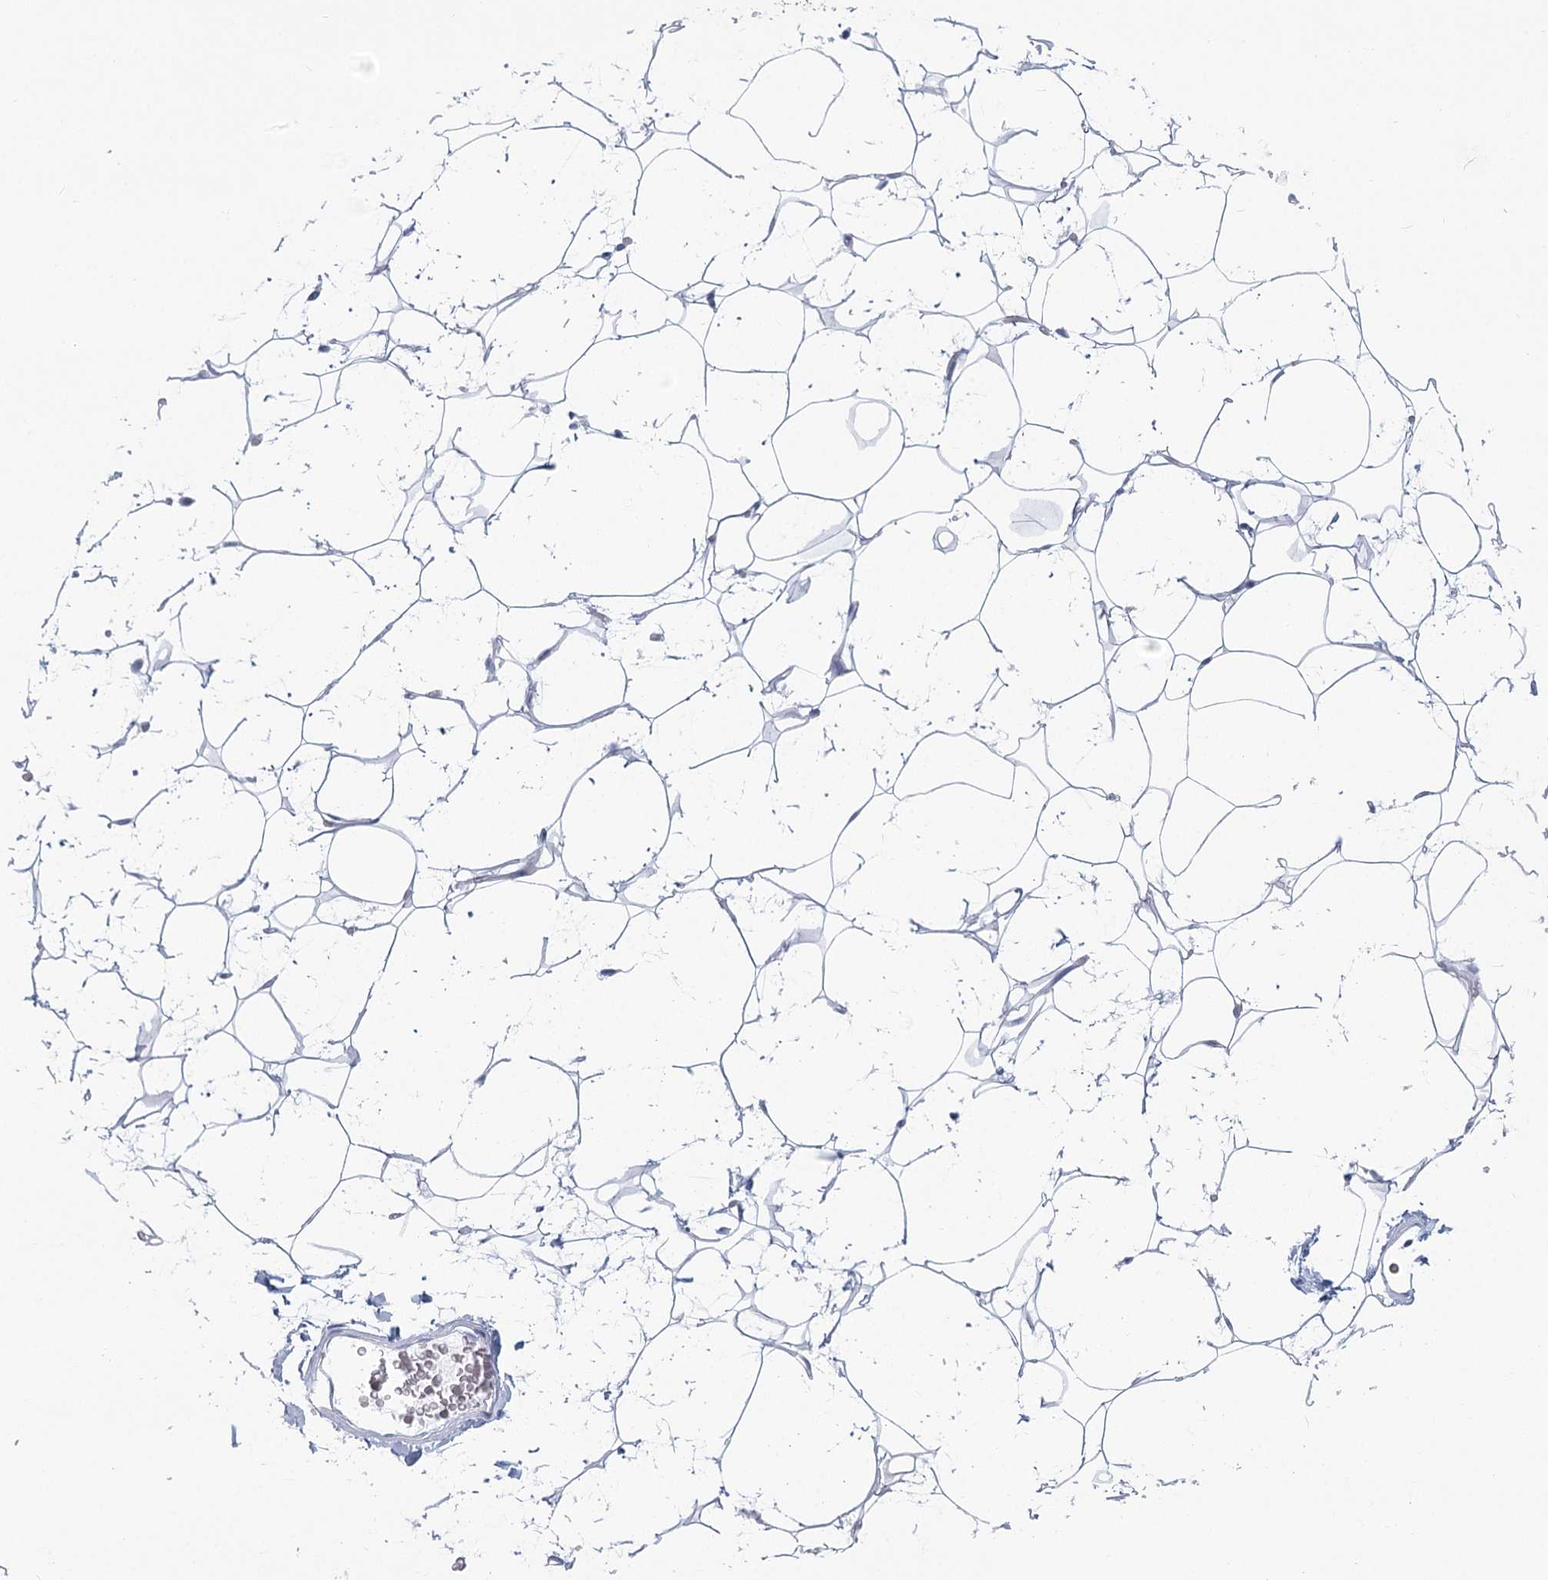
{"staining": {"intensity": "negative", "quantity": "none", "location": "none"}, "tissue": "adipose tissue", "cell_type": "Adipocytes", "image_type": "normal", "snomed": [{"axis": "morphology", "description": "Normal tissue, NOS"}, {"axis": "topography", "description": "Breast"}], "caption": "Immunohistochemistry (IHC) image of benign human adipose tissue stained for a protein (brown), which demonstrates no staining in adipocytes. (Brightfield microscopy of DAB (3,3'-diaminobenzidine) IHC at high magnification).", "gene": "WNT8B", "patient": {"sex": "female", "age": 26}}